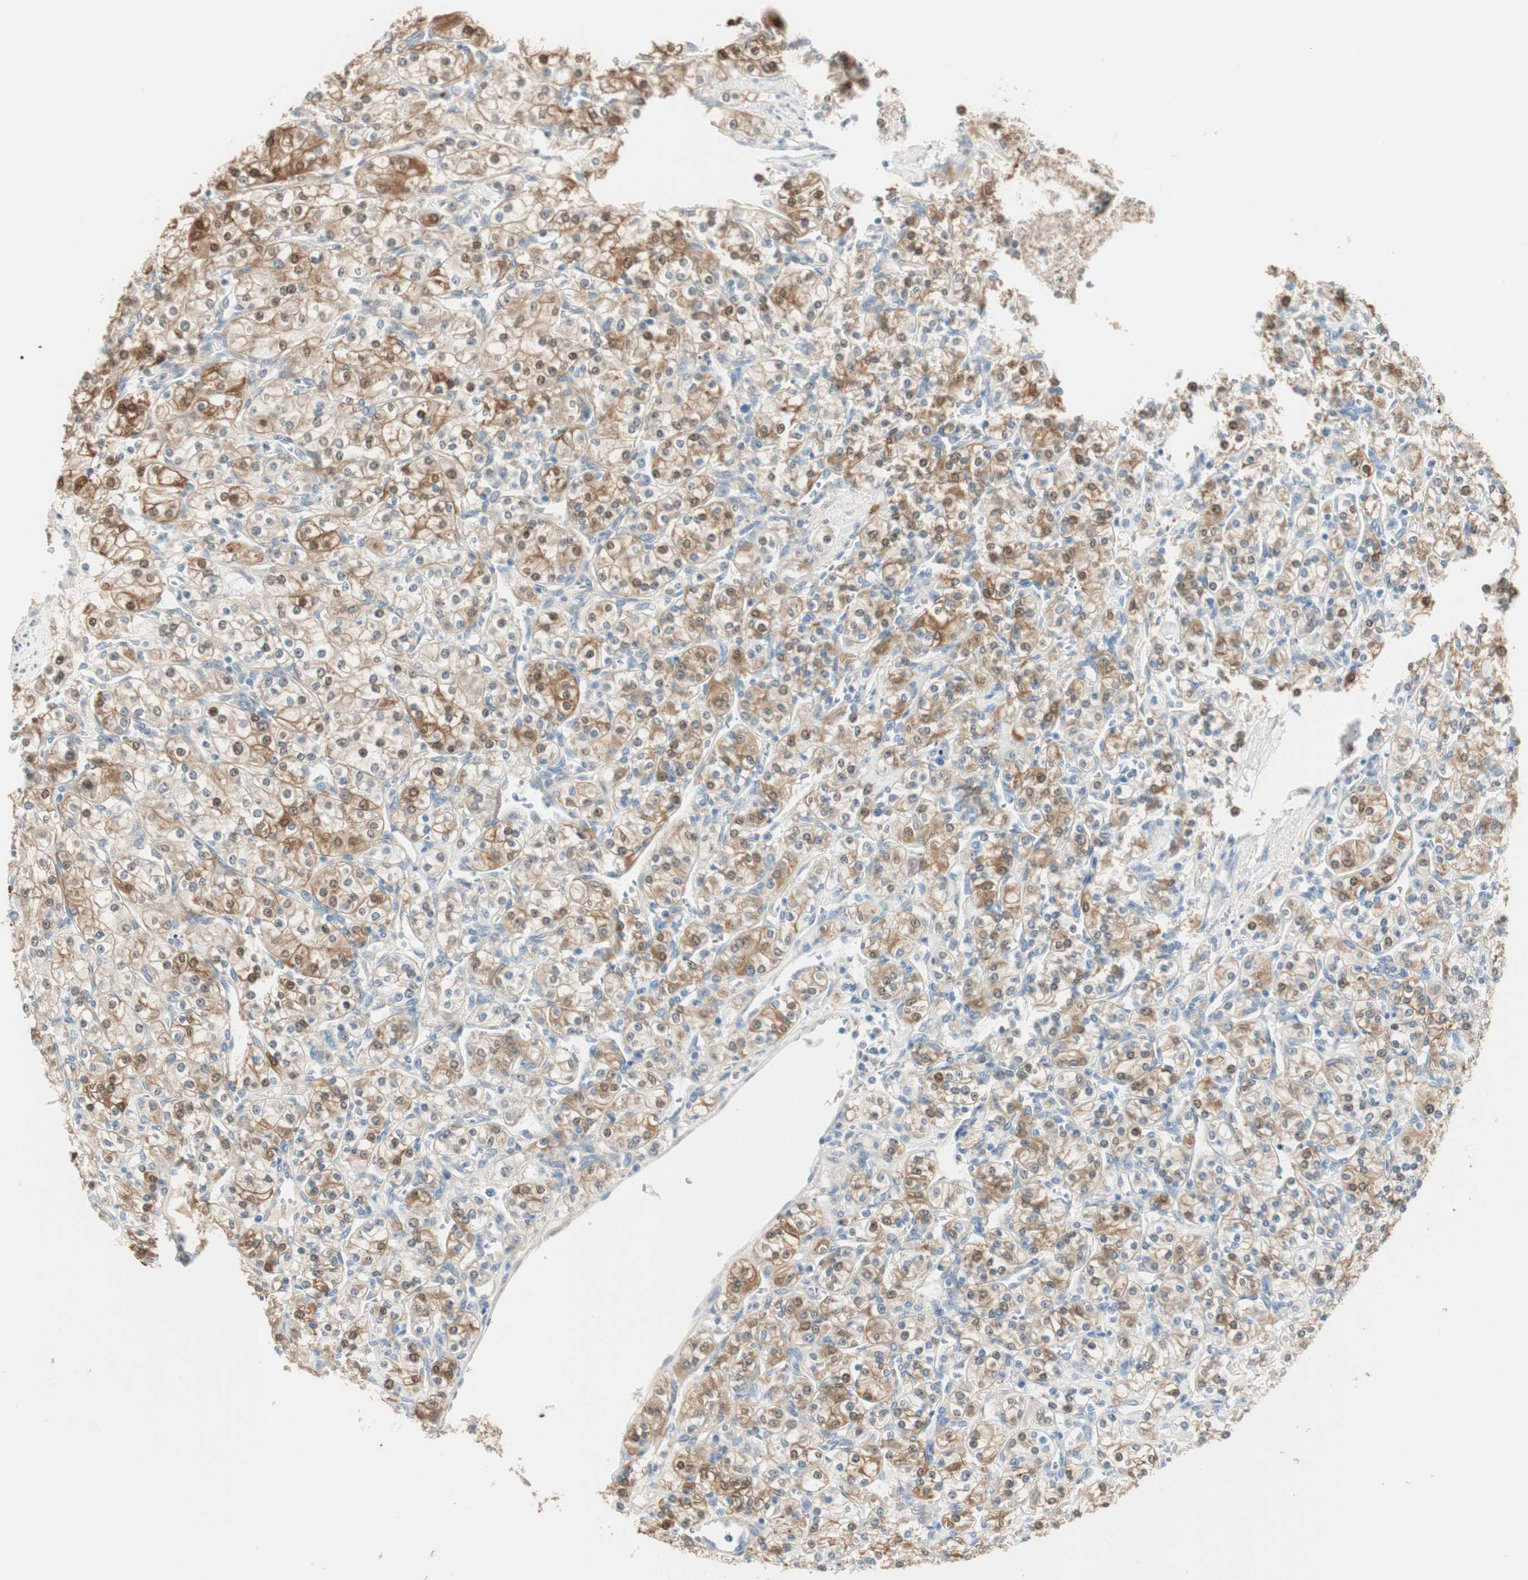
{"staining": {"intensity": "moderate", "quantity": "25%-75%", "location": "cytoplasmic/membranous,nuclear"}, "tissue": "renal cancer", "cell_type": "Tumor cells", "image_type": "cancer", "snomed": [{"axis": "morphology", "description": "Adenocarcinoma, NOS"}, {"axis": "topography", "description": "Kidney"}], "caption": "Moderate cytoplasmic/membranous and nuclear positivity is seen in about 25%-75% of tumor cells in renal adenocarcinoma.", "gene": "CDK3", "patient": {"sex": "male", "age": 77}}